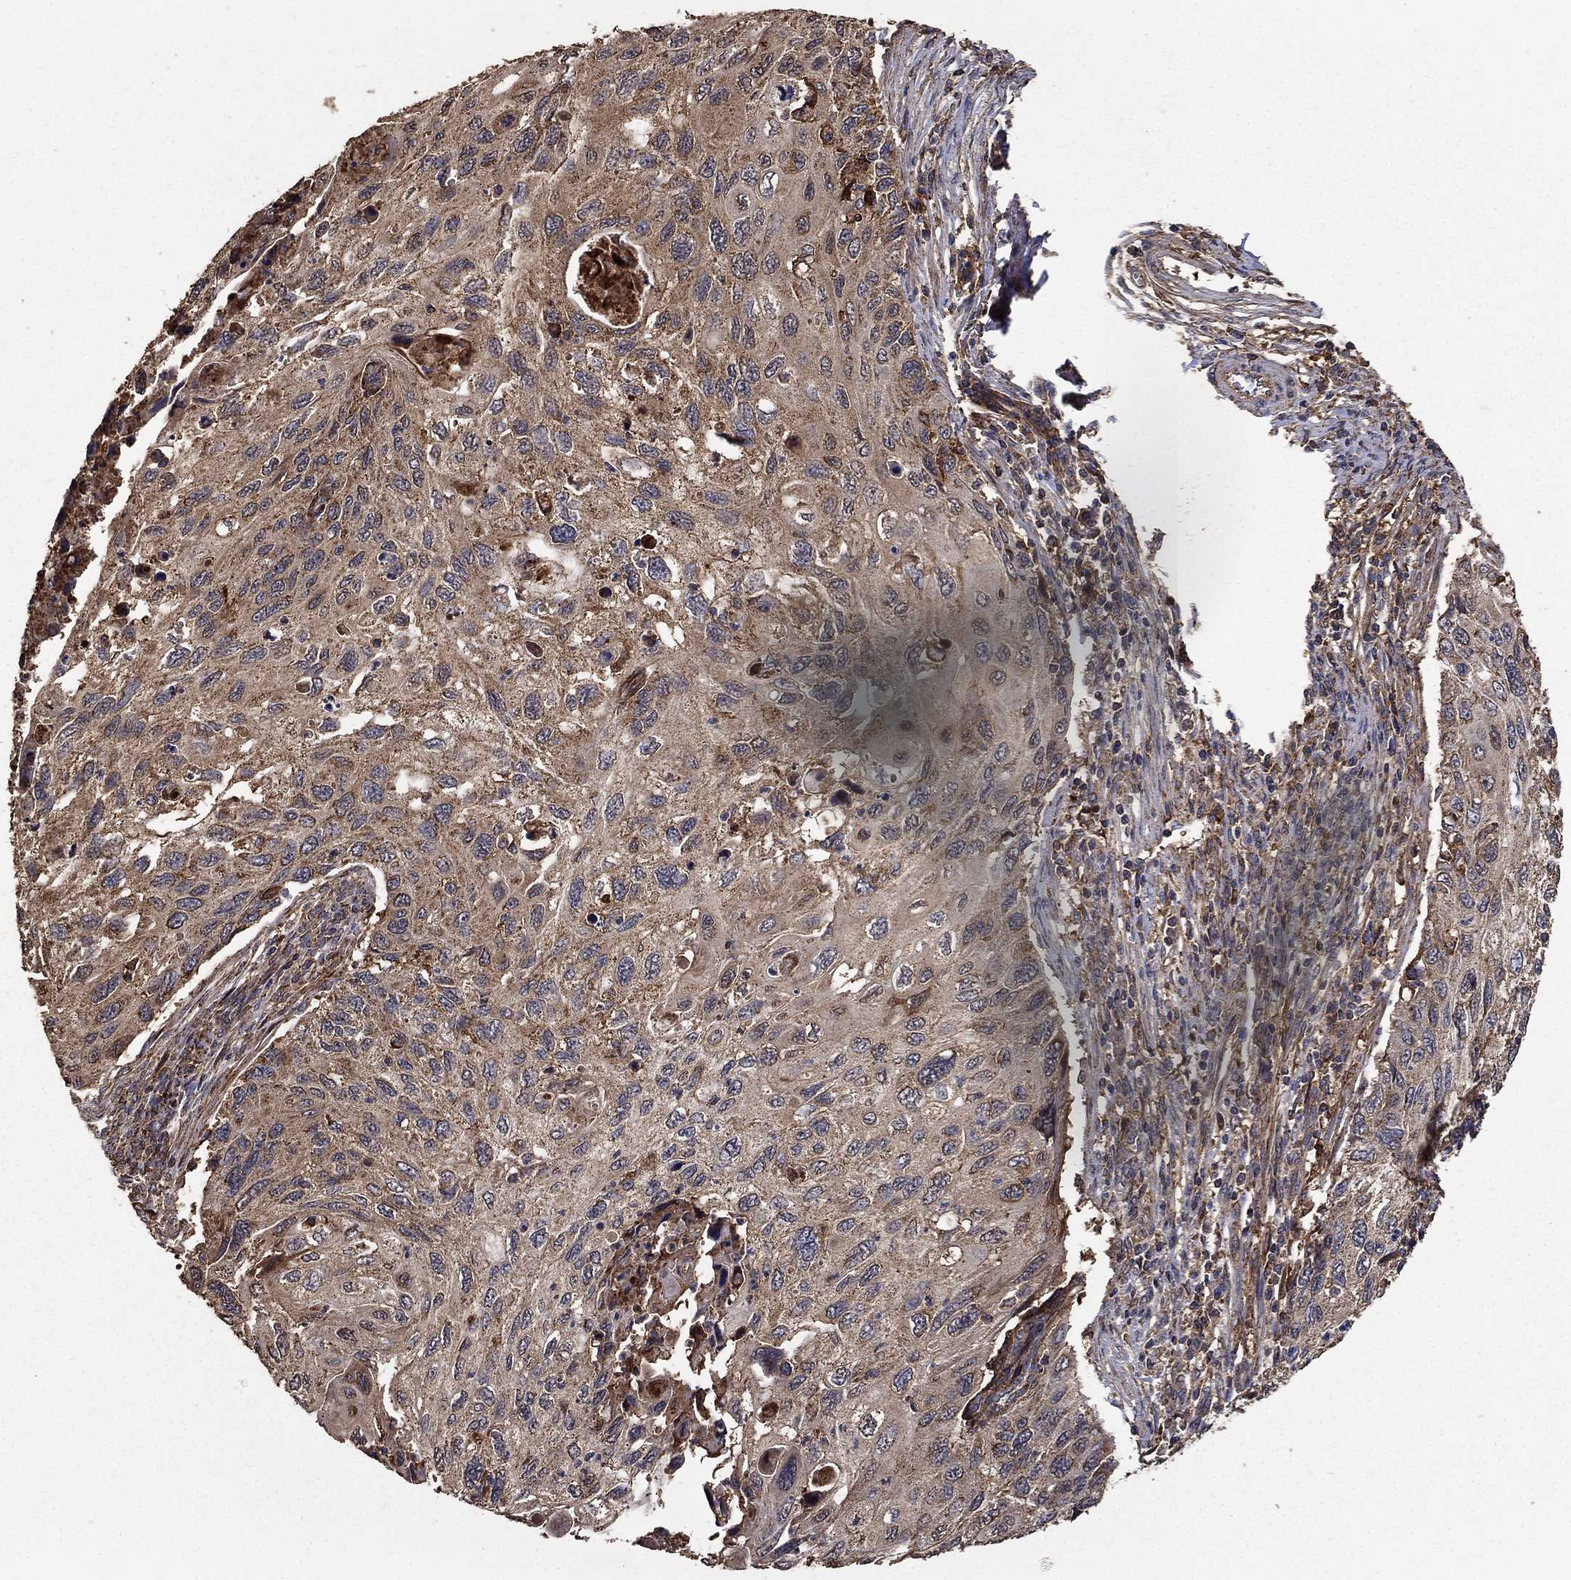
{"staining": {"intensity": "moderate", "quantity": "25%-75%", "location": "cytoplasmic/membranous"}, "tissue": "cervical cancer", "cell_type": "Tumor cells", "image_type": "cancer", "snomed": [{"axis": "morphology", "description": "Squamous cell carcinoma, NOS"}, {"axis": "topography", "description": "Cervix"}], "caption": "Immunohistochemistry histopathology image of neoplastic tissue: squamous cell carcinoma (cervical) stained using immunohistochemistry (IHC) reveals medium levels of moderate protein expression localized specifically in the cytoplasmic/membranous of tumor cells, appearing as a cytoplasmic/membranous brown color.", "gene": "IFRD1", "patient": {"sex": "female", "age": 70}}